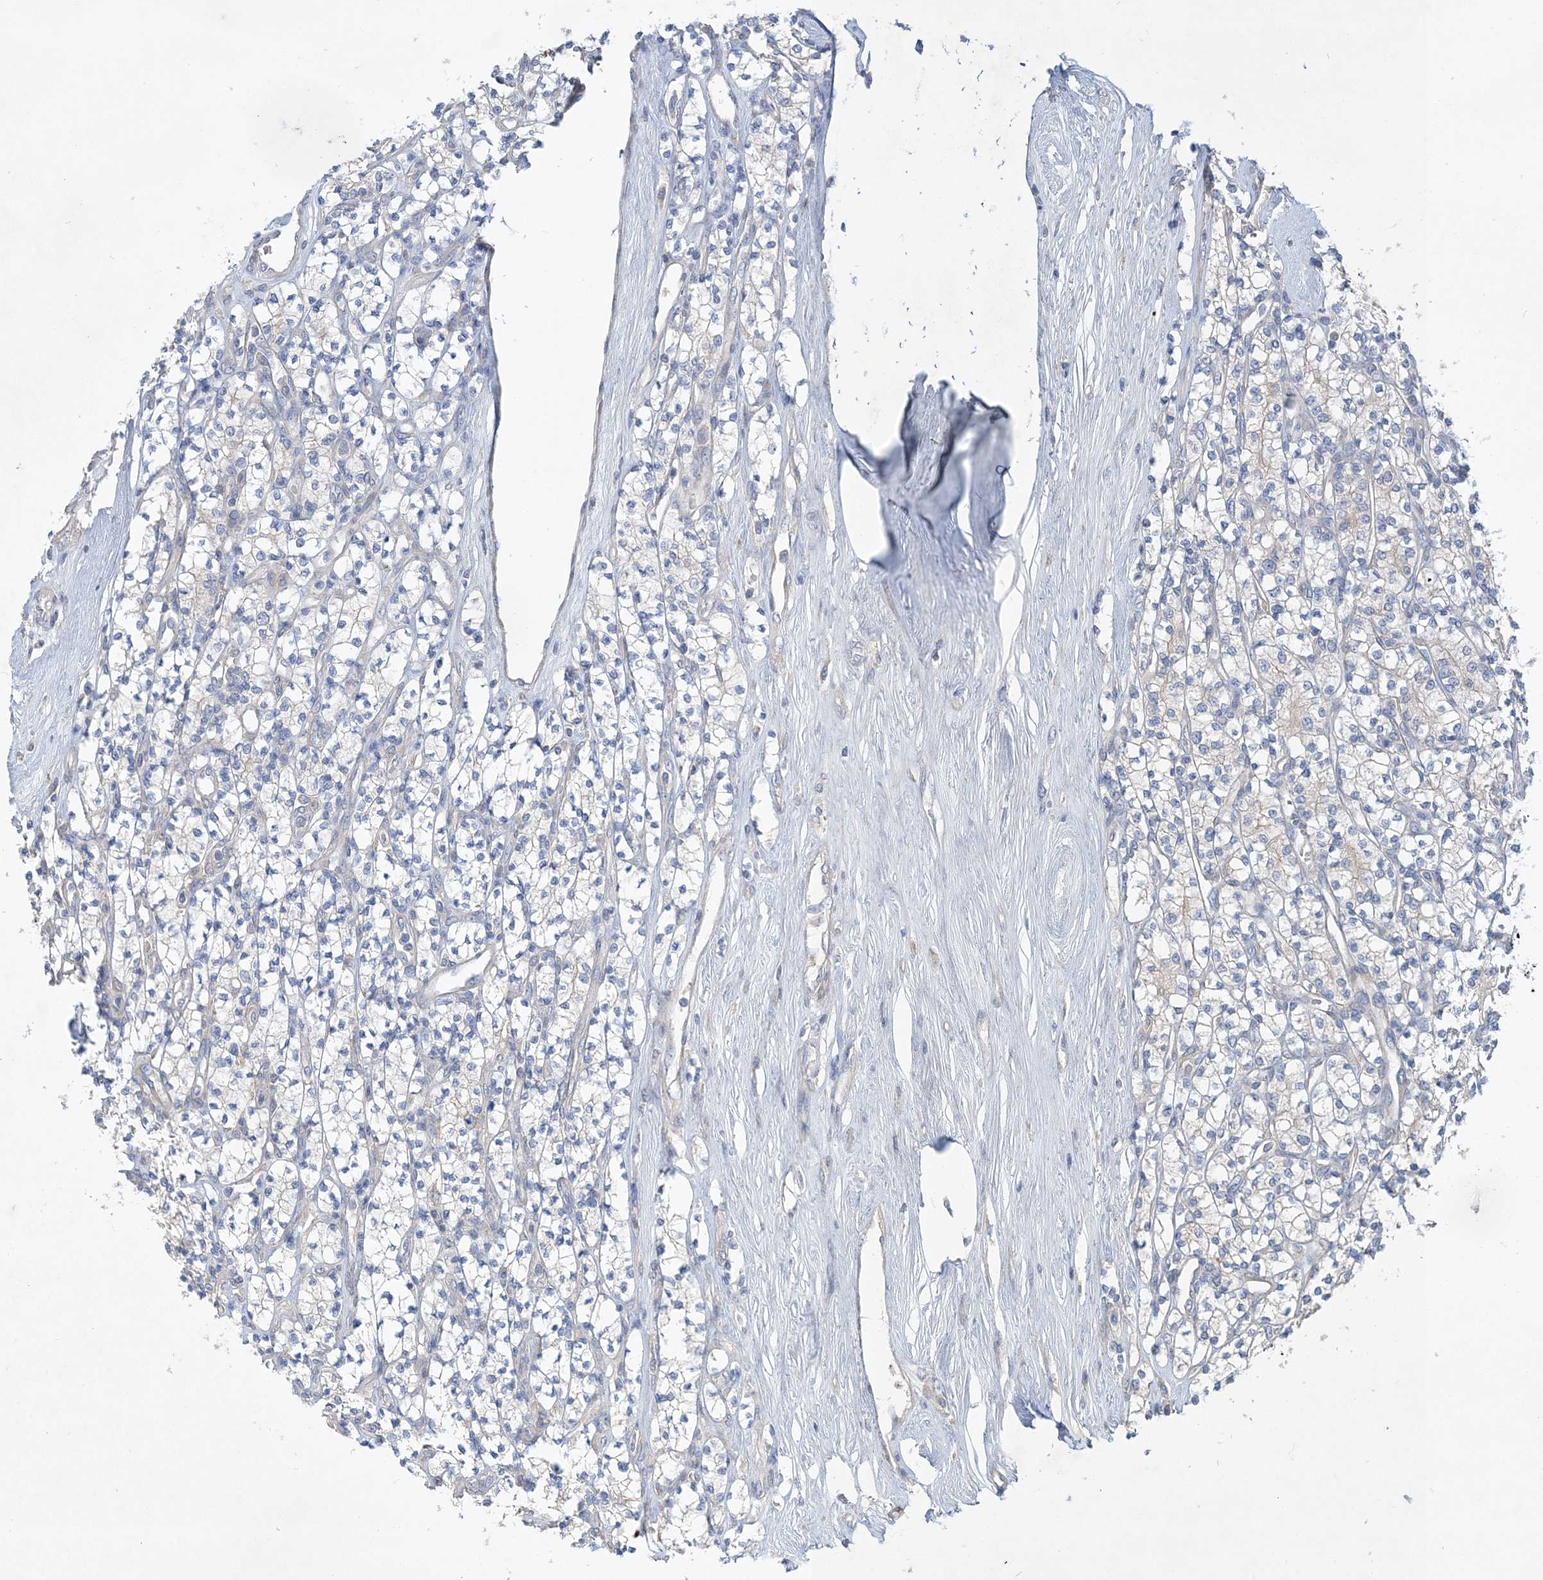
{"staining": {"intensity": "negative", "quantity": "none", "location": "none"}, "tissue": "renal cancer", "cell_type": "Tumor cells", "image_type": "cancer", "snomed": [{"axis": "morphology", "description": "Adenocarcinoma, NOS"}, {"axis": "topography", "description": "Kidney"}], "caption": "Renal adenocarcinoma was stained to show a protein in brown. There is no significant positivity in tumor cells.", "gene": "ANKRD35", "patient": {"sex": "male", "age": 77}}